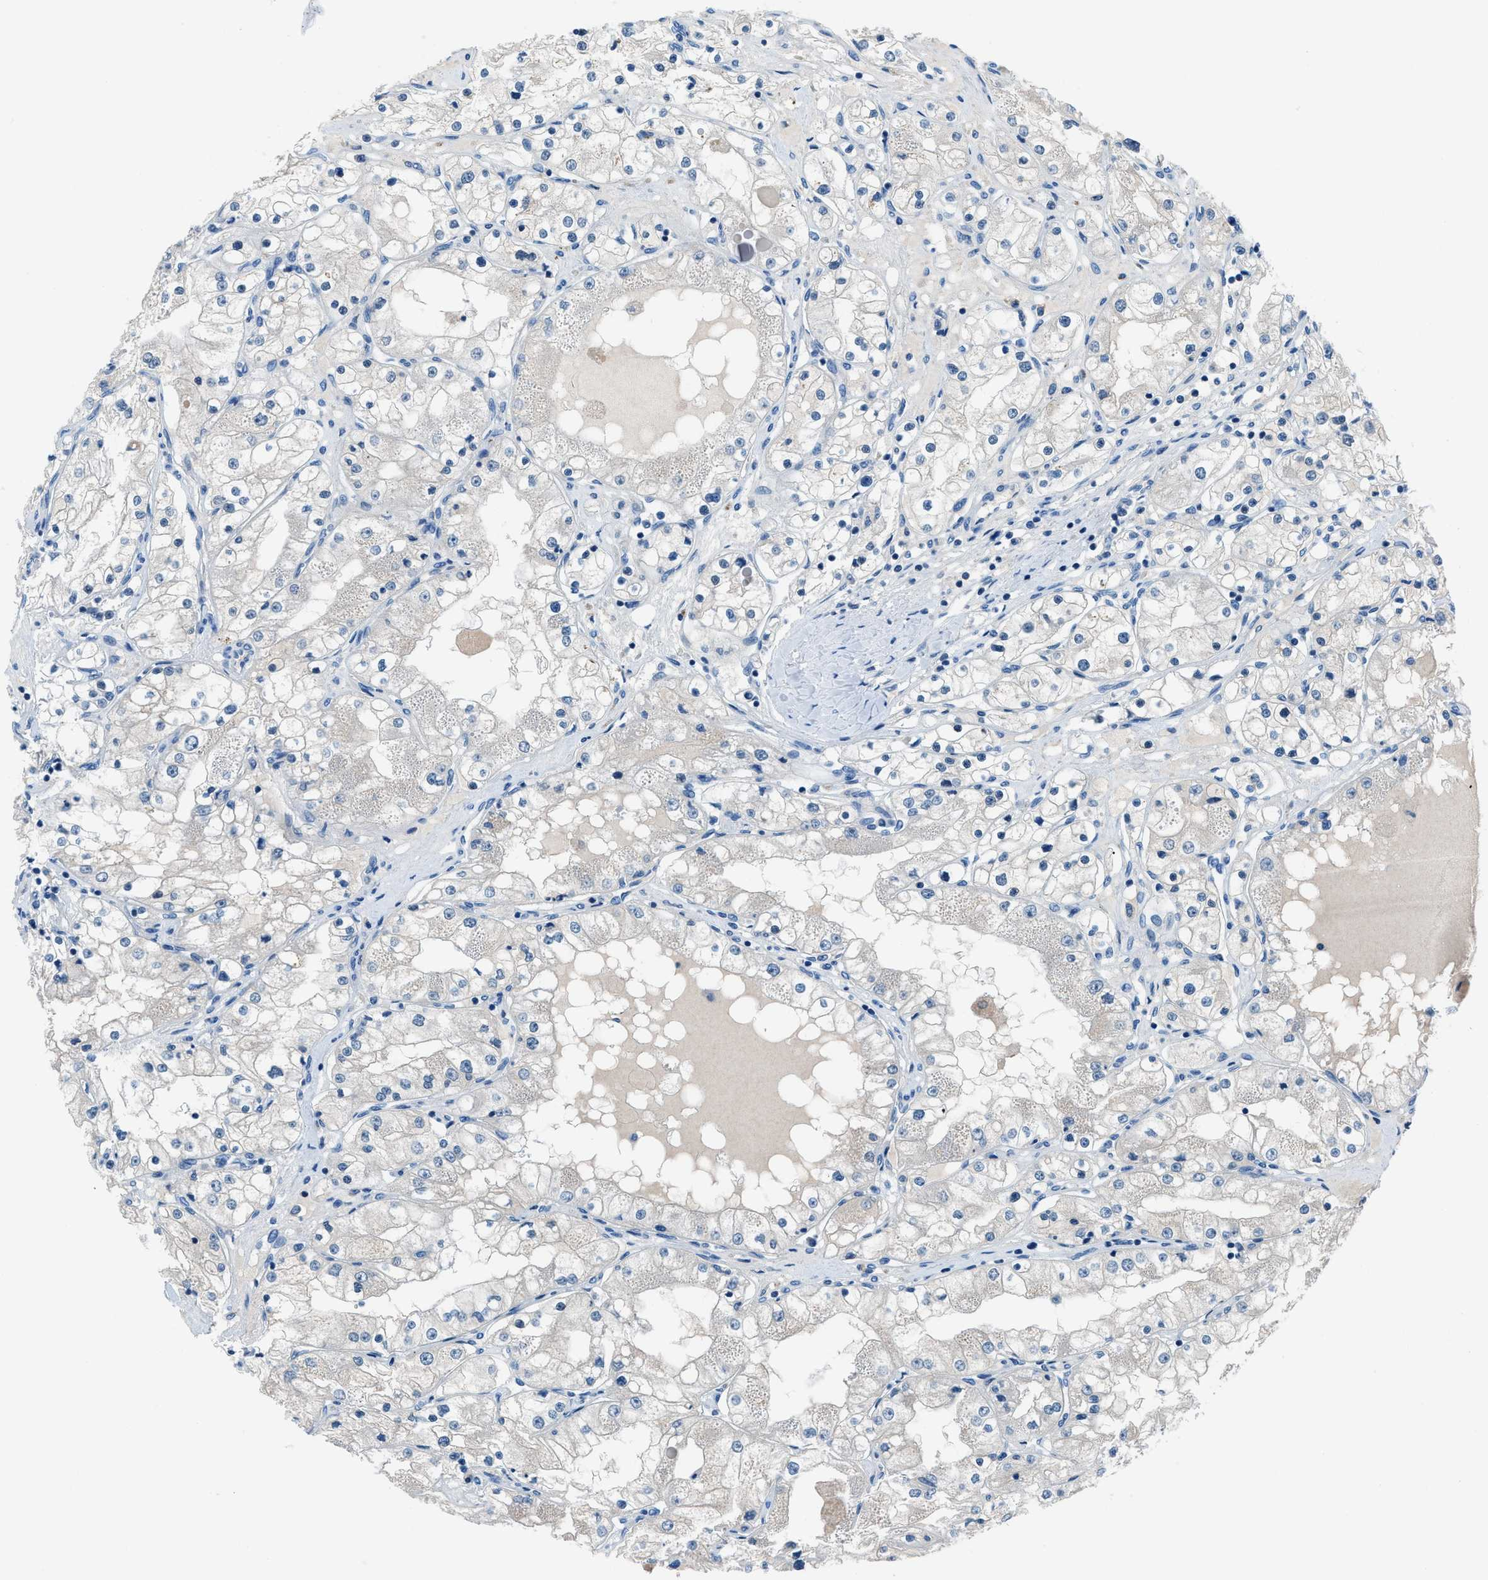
{"staining": {"intensity": "negative", "quantity": "none", "location": "none"}, "tissue": "renal cancer", "cell_type": "Tumor cells", "image_type": "cancer", "snomed": [{"axis": "morphology", "description": "Adenocarcinoma, NOS"}, {"axis": "topography", "description": "Kidney"}], "caption": "Immunohistochemistry photomicrograph of adenocarcinoma (renal) stained for a protein (brown), which demonstrates no expression in tumor cells.", "gene": "ACP1", "patient": {"sex": "male", "age": 68}}